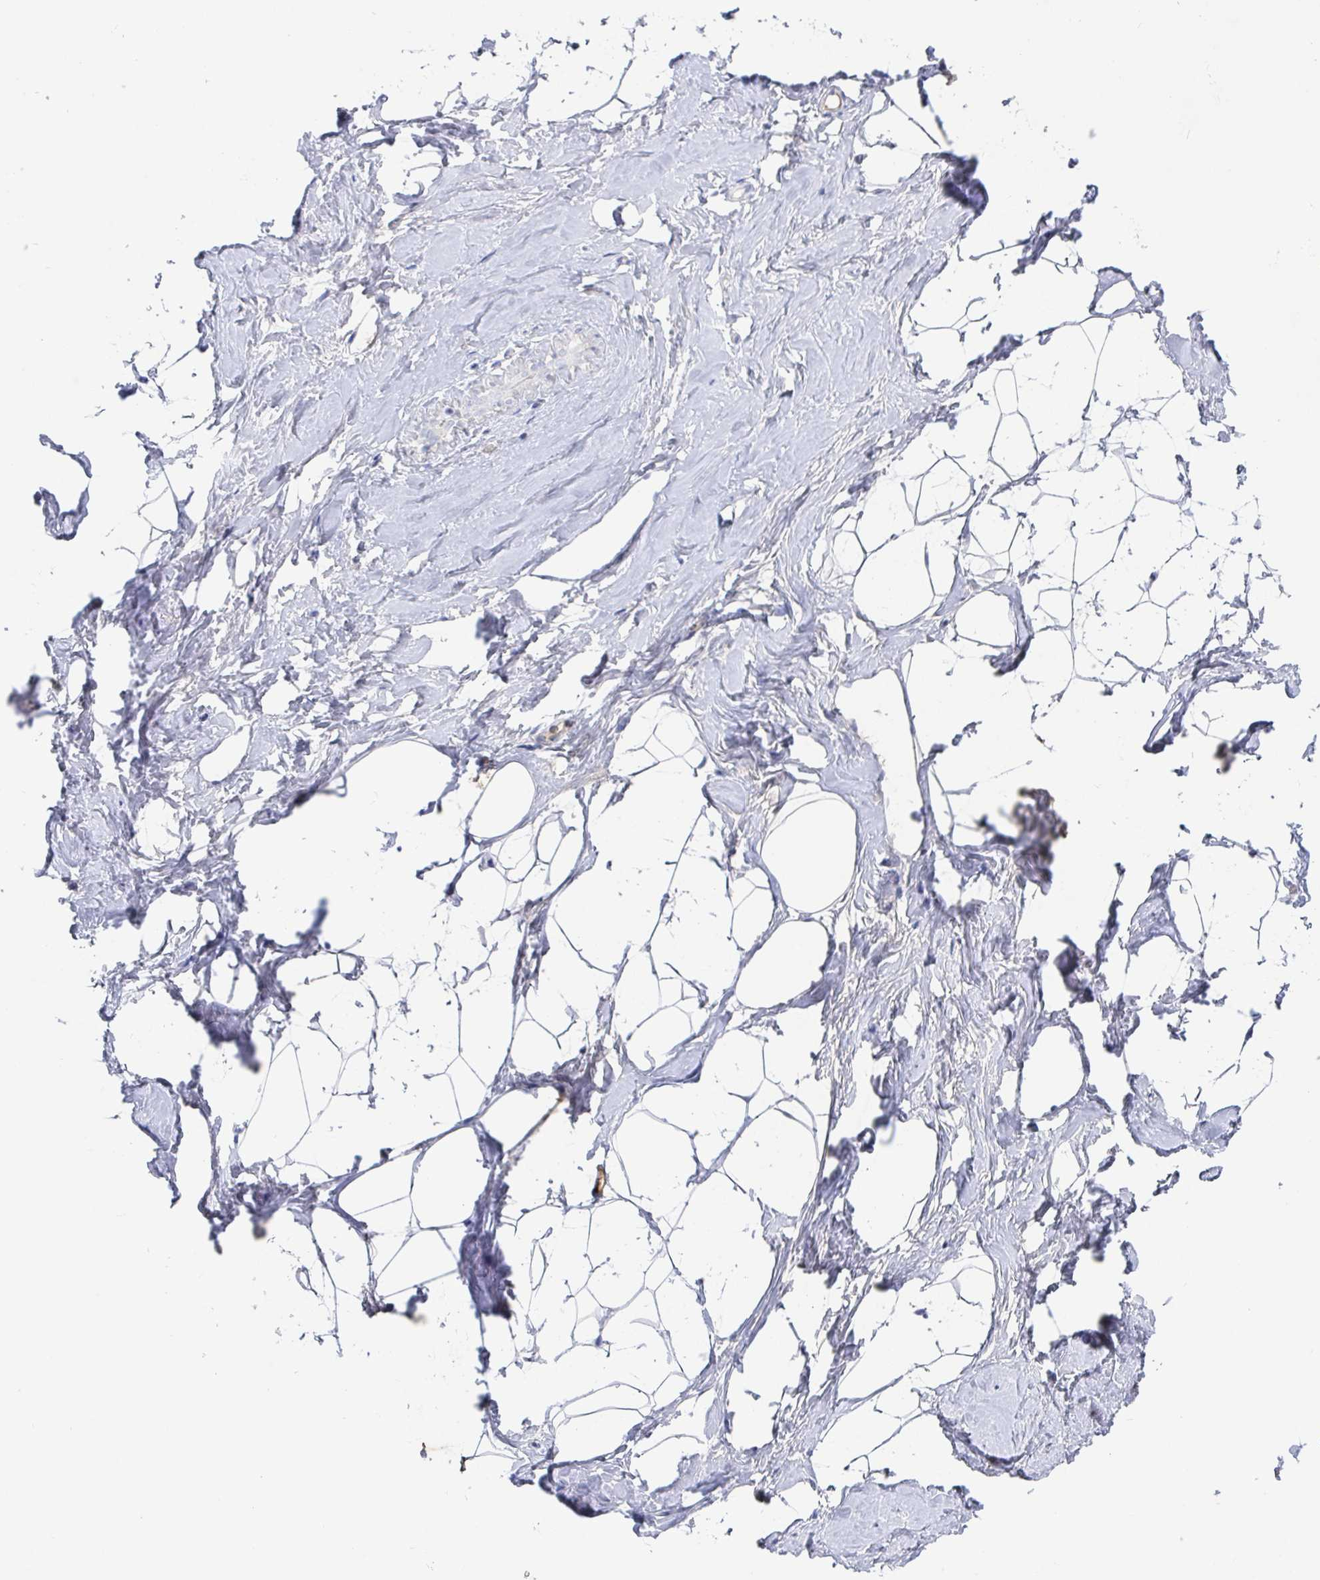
{"staining": {"intensity": "negative", "quantity": "none", "location": "none"}, "tissue": "breast", "cell_type": "Adipocytes", "image_type": "normal", "snomed": [{"axis": "morphology", "description": "Normal tissue, NOS"}, {"axis": "topography", "description": "Breast"}], "caption": "Immunohistochemistry of unremarkable human breast reveals no staining in adipocytes. (DAB immunohistochemistry visualized using brightfield microscopy, high magnification).", "gene": "GPR148", "patient": {"sex": "female", "age": 32}}